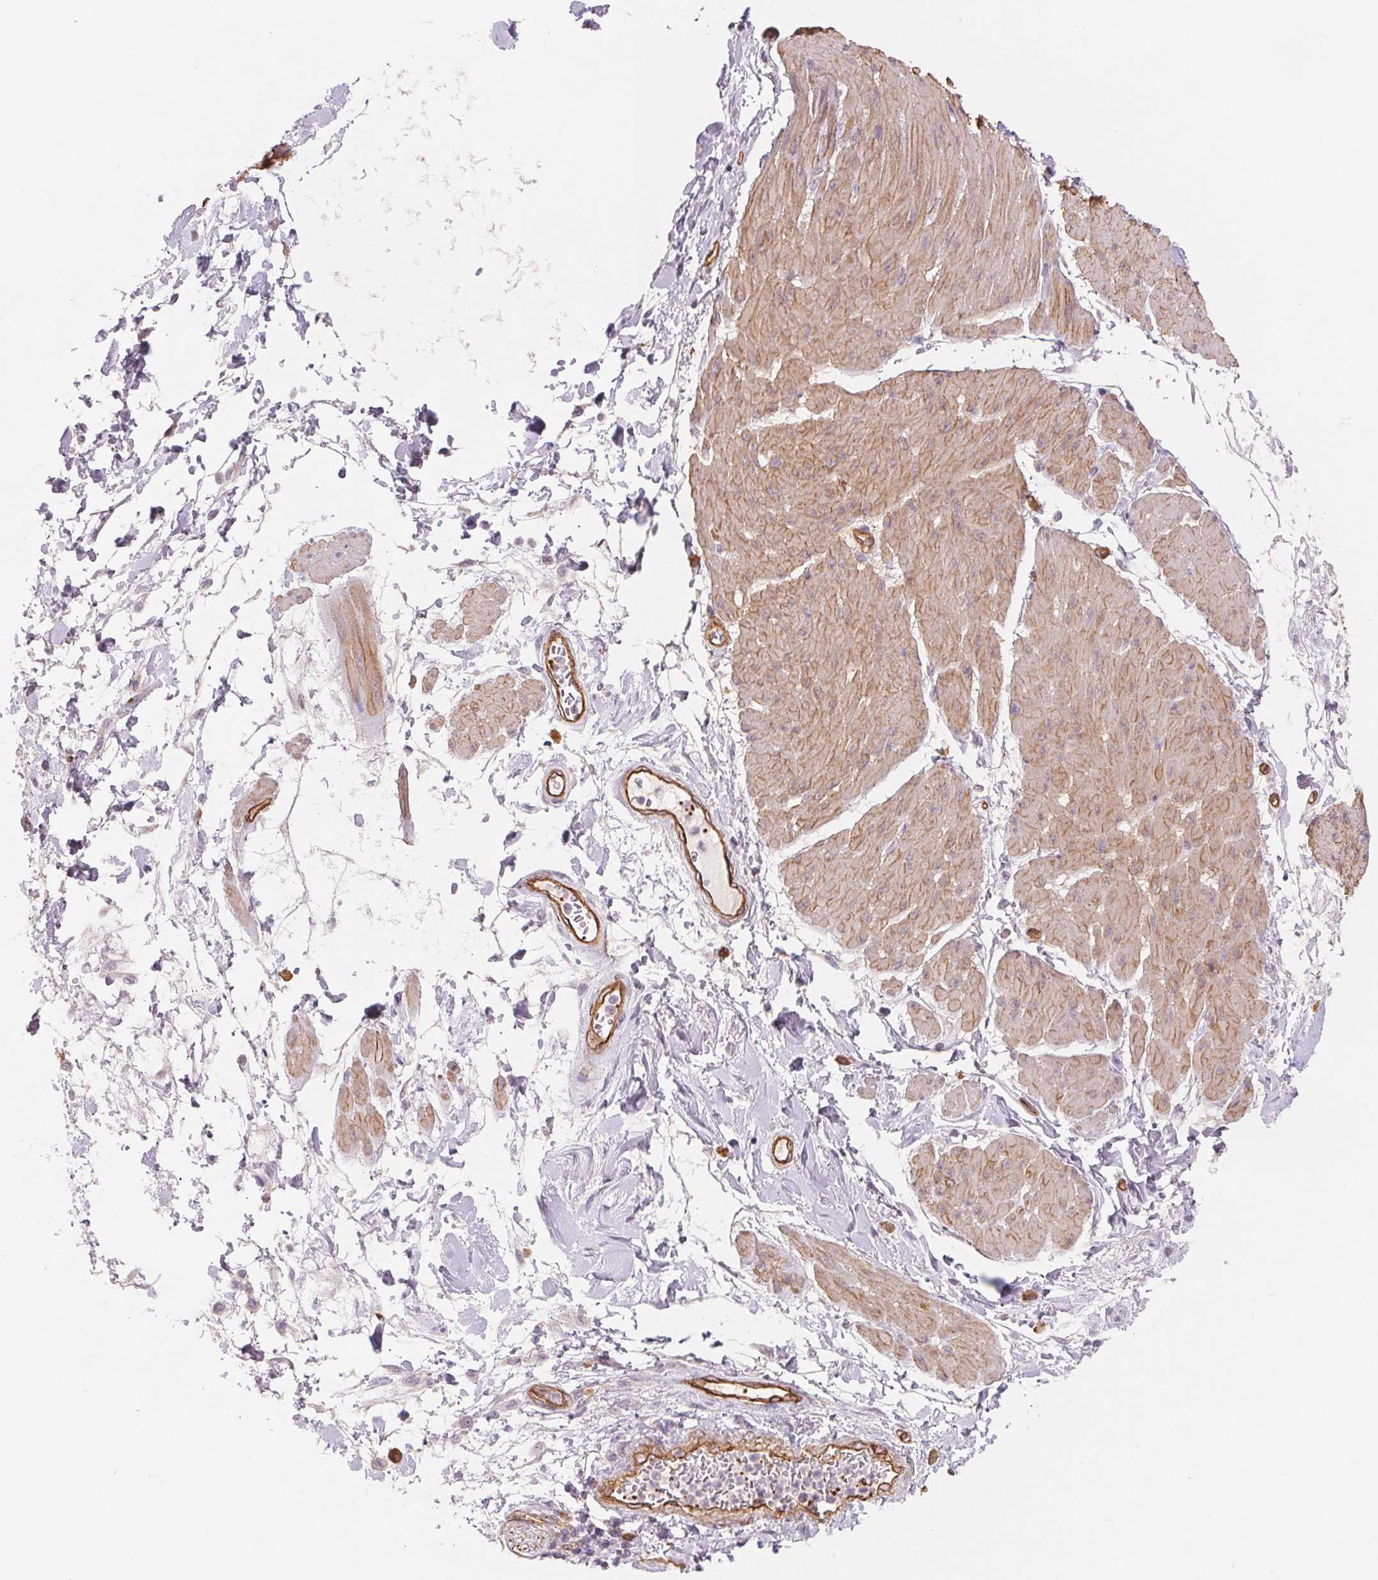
{"staining": {"intensity": "weak", "quantity": "25%-75%", "location": "cytoplasmic/membranous"}, "tissue": "adipose tissue", "cell_type": "Adipocytes", "image_type": "normal", "snomed": [{"axis": "morphology", "description": "Normal tissue, NOS"}, {"axis": "topography", "description": "Urinary bladder"}, {"axis": "topography", "description": "Peripheral nerve tissue"}], "caption": "A micrograph showing weak cytoplasmic/membranous staining in about 25%-75% of adipocytes in normal adipose tissue, as visualized by brown immunohistochemical staining.", "gene": "ANKRD13B", "patient": {"sex": "female", "age": 60}}